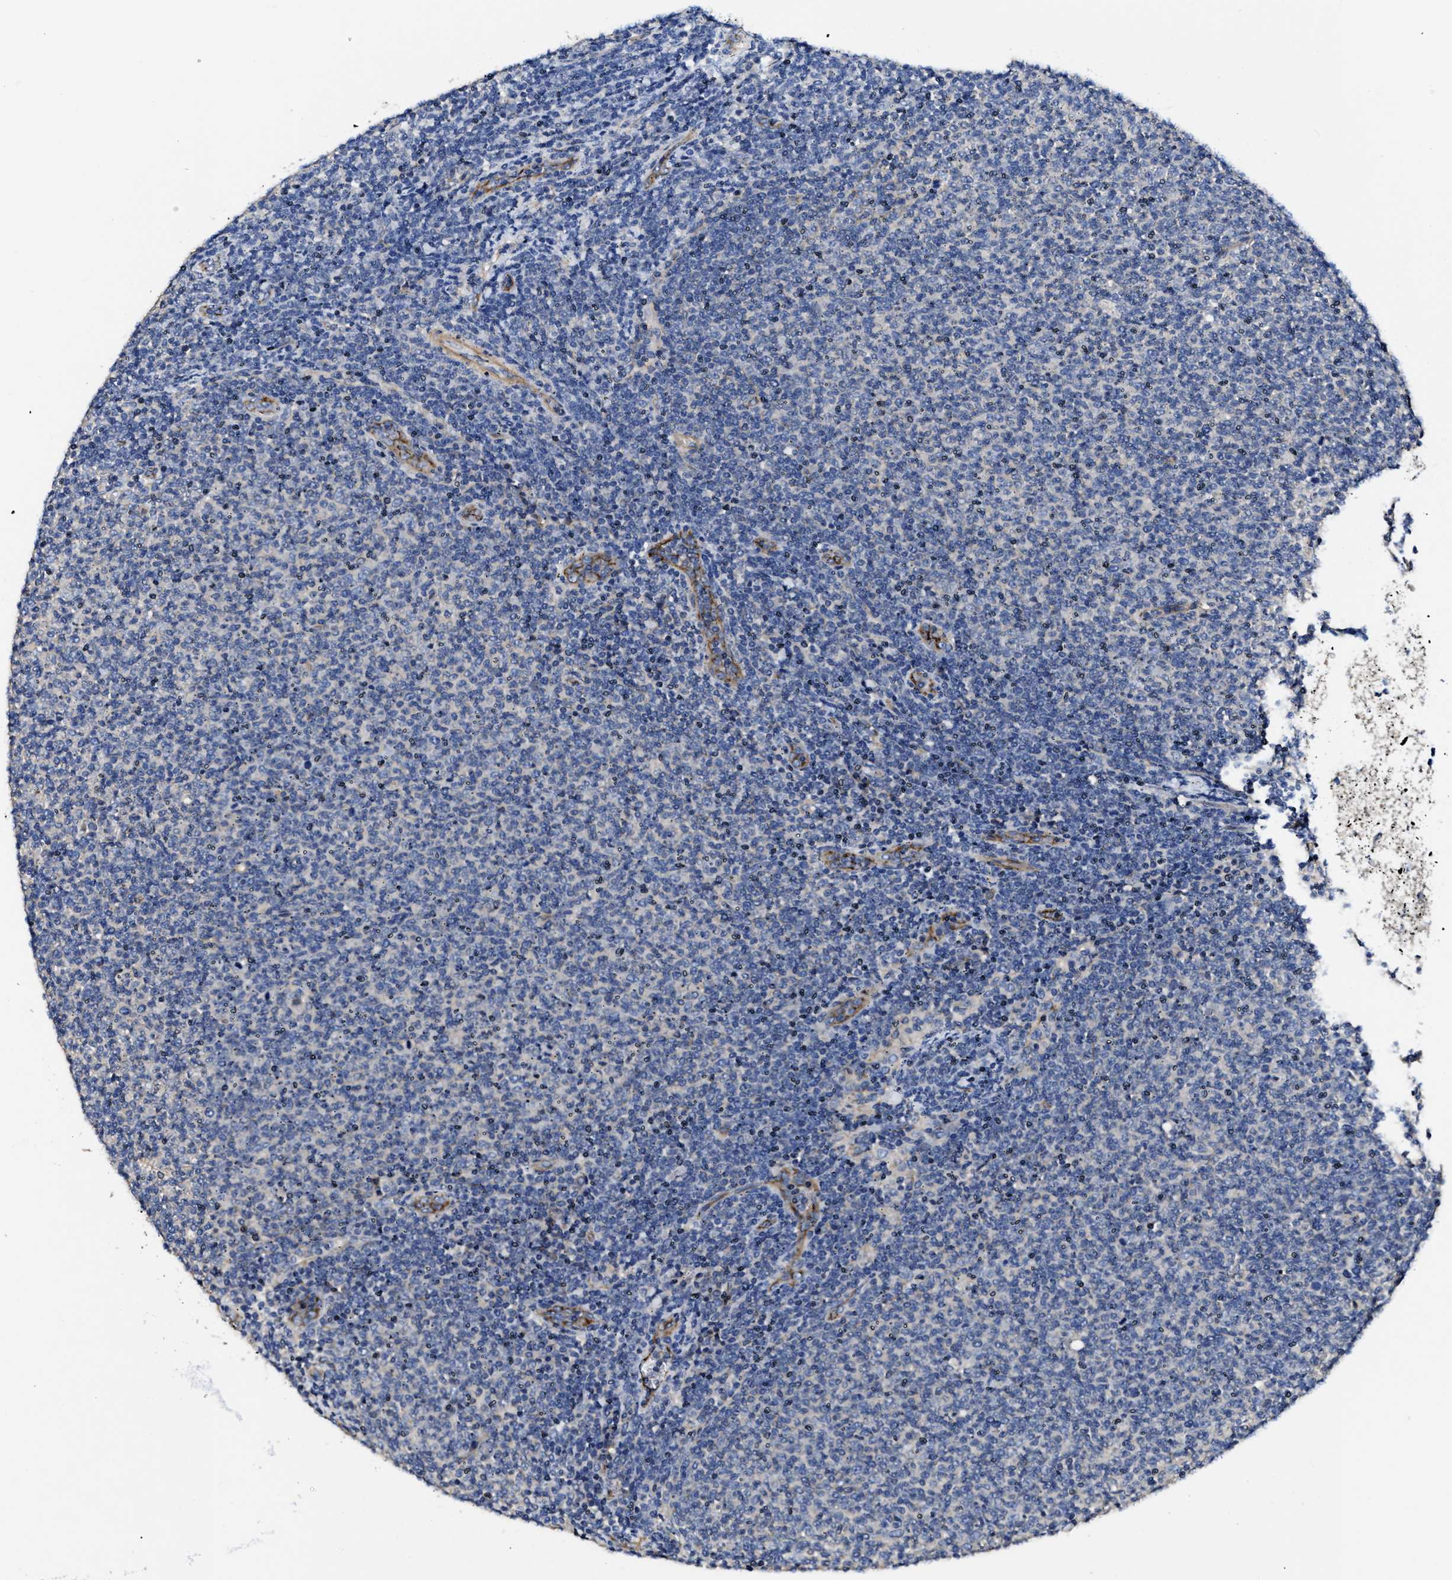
{"staining": {"intensity": "negative", "quantity": "none", "location": "none"}, "tissue": "lymphoma", "cell_type": "Tumor cells", "image_type": "cancer", "snomed": [{"axis": "morphology", "description": "Malignant lymphoma, non-Hodgkin's type, Low grade"}, {"axis": "topography", "description": "Lymph node"}], "caption": "High magnification brightfield microscopy of lymphoma stained with DAB (brown) and counterstained with hematoxylin (blue): tumor cells show no significant staining. (Stains: DAB (3,3'-diaminobenzidine) immunohistochemistry (IHC) with hematoxylin counter stain, Microscopy: brightfield microscopy at high magnification).", "gene": "USP4", "patient": {"sex": "male", "age": 66}}